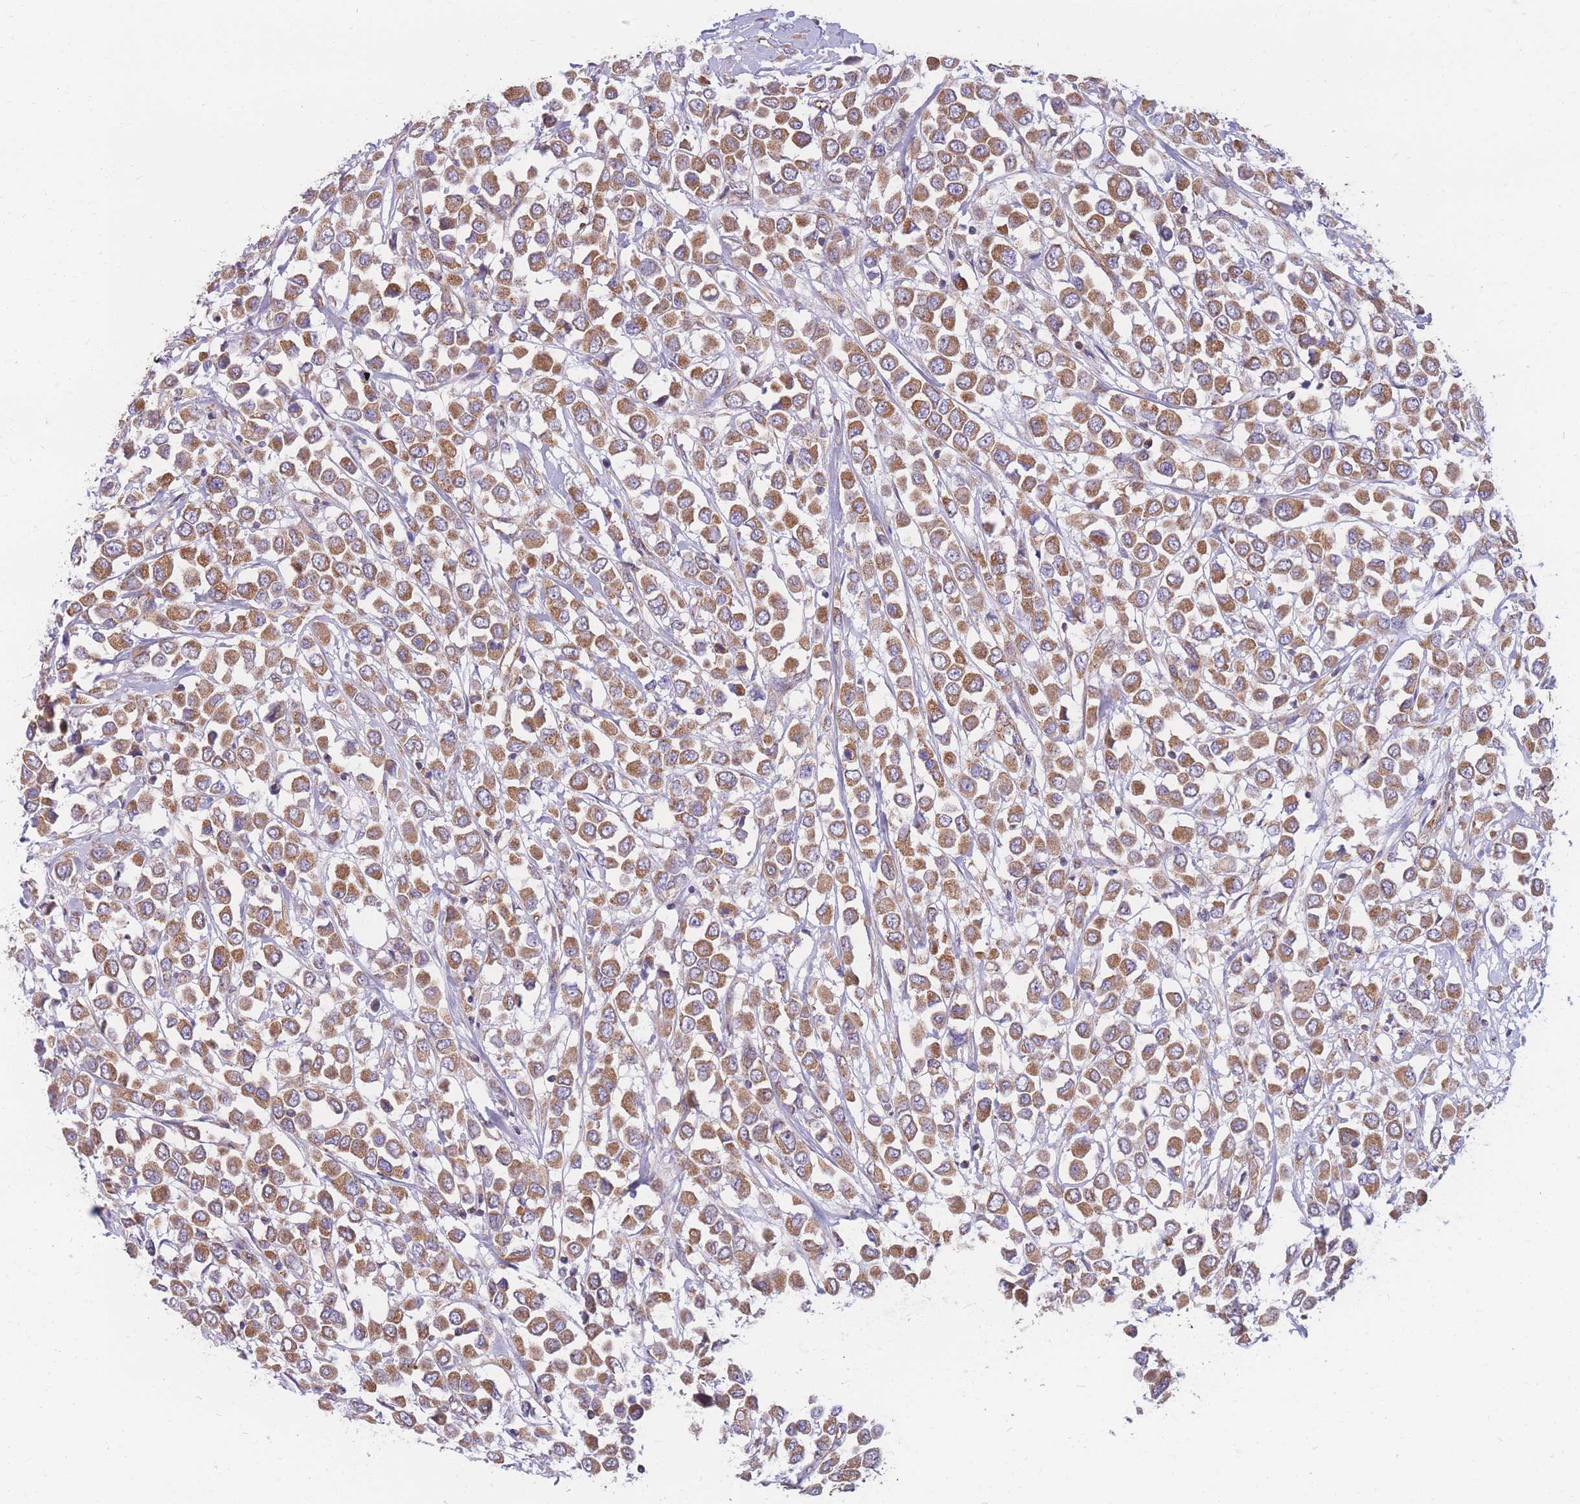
{"staining": {"intensity": "moderate", "quantity": ">75%", "location": "cytoplasmic/membranous"}, "tissue": "breast cancer", "cell_type": "Tumor cells", "image_type": "cancer", "snomed": [{"axis": "morphology", "description": "Duct carcinoma"}, {"axis": "topography", "description": "Breast"}], "caption": "DAB immunohistochemical staining of human breast cancer shows moderate cytoplasmic/membranous protein positivity in about >75% of tumor cells.", "gene": "MRPS9", "patient": {"sex": "female", "age": 61}}